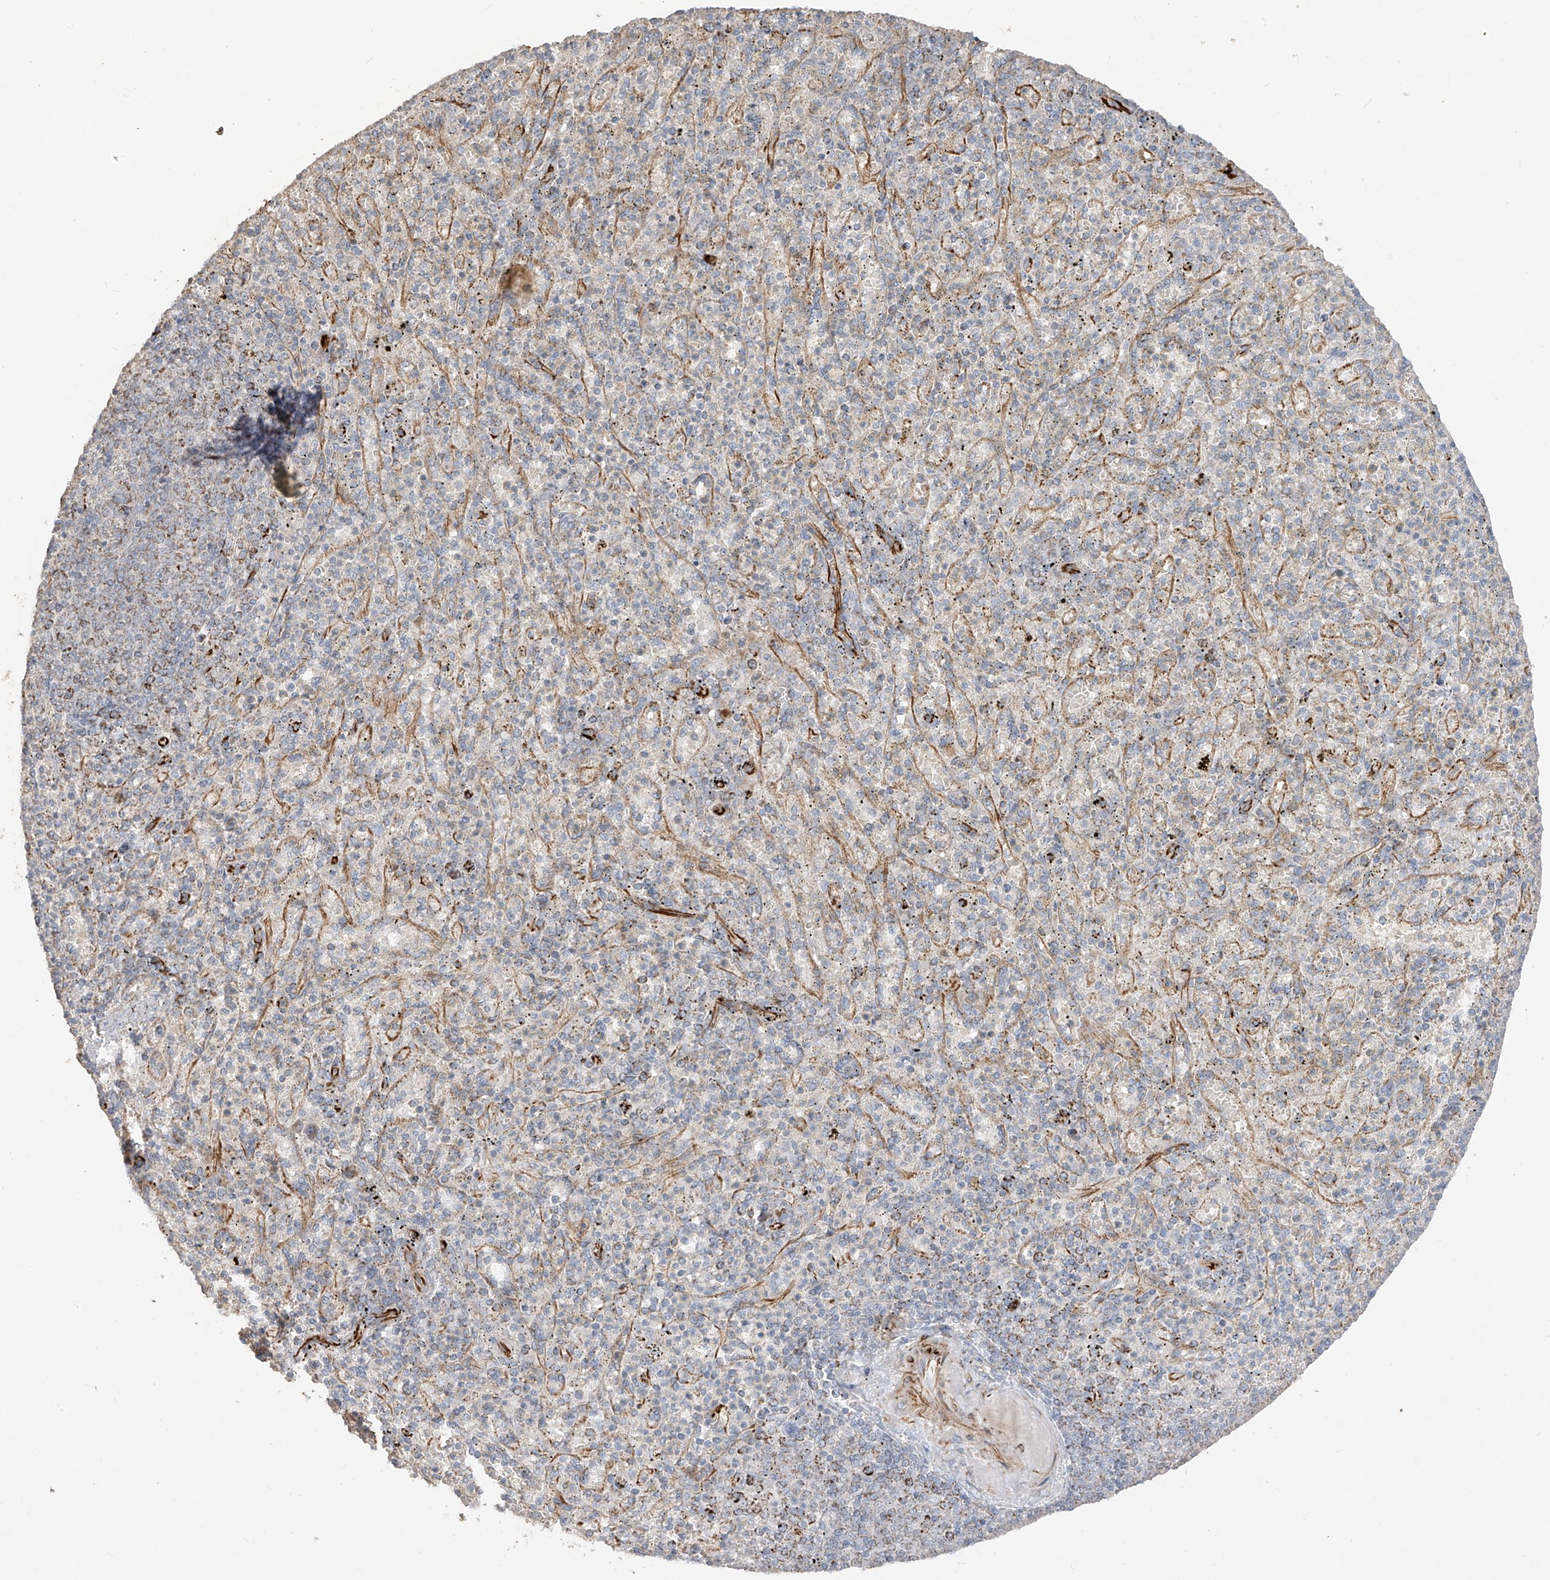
{"staining": {"intensity": "negative", "quantity": "none", "location": "none"}, "tissue": "spleen", "cell_type": "Cells in red pulp", "image_type": "normal", "snomed": [{"axis": "morphology", "description": "Normal tissue, NOS"}, {"axis": "topography", "description": "Spleen"}], "caption": "High power microscopy photomicrograph of an IHC photomicrograph of unremarkable spleen, revealing no significant expression in cells in red pulp. (DAB immunohistochemistry (IHC) visualized using brightfield microscopy, high magnification).", "gene": "DCDC2", "patient": {"sex": "female", "age": 74}}